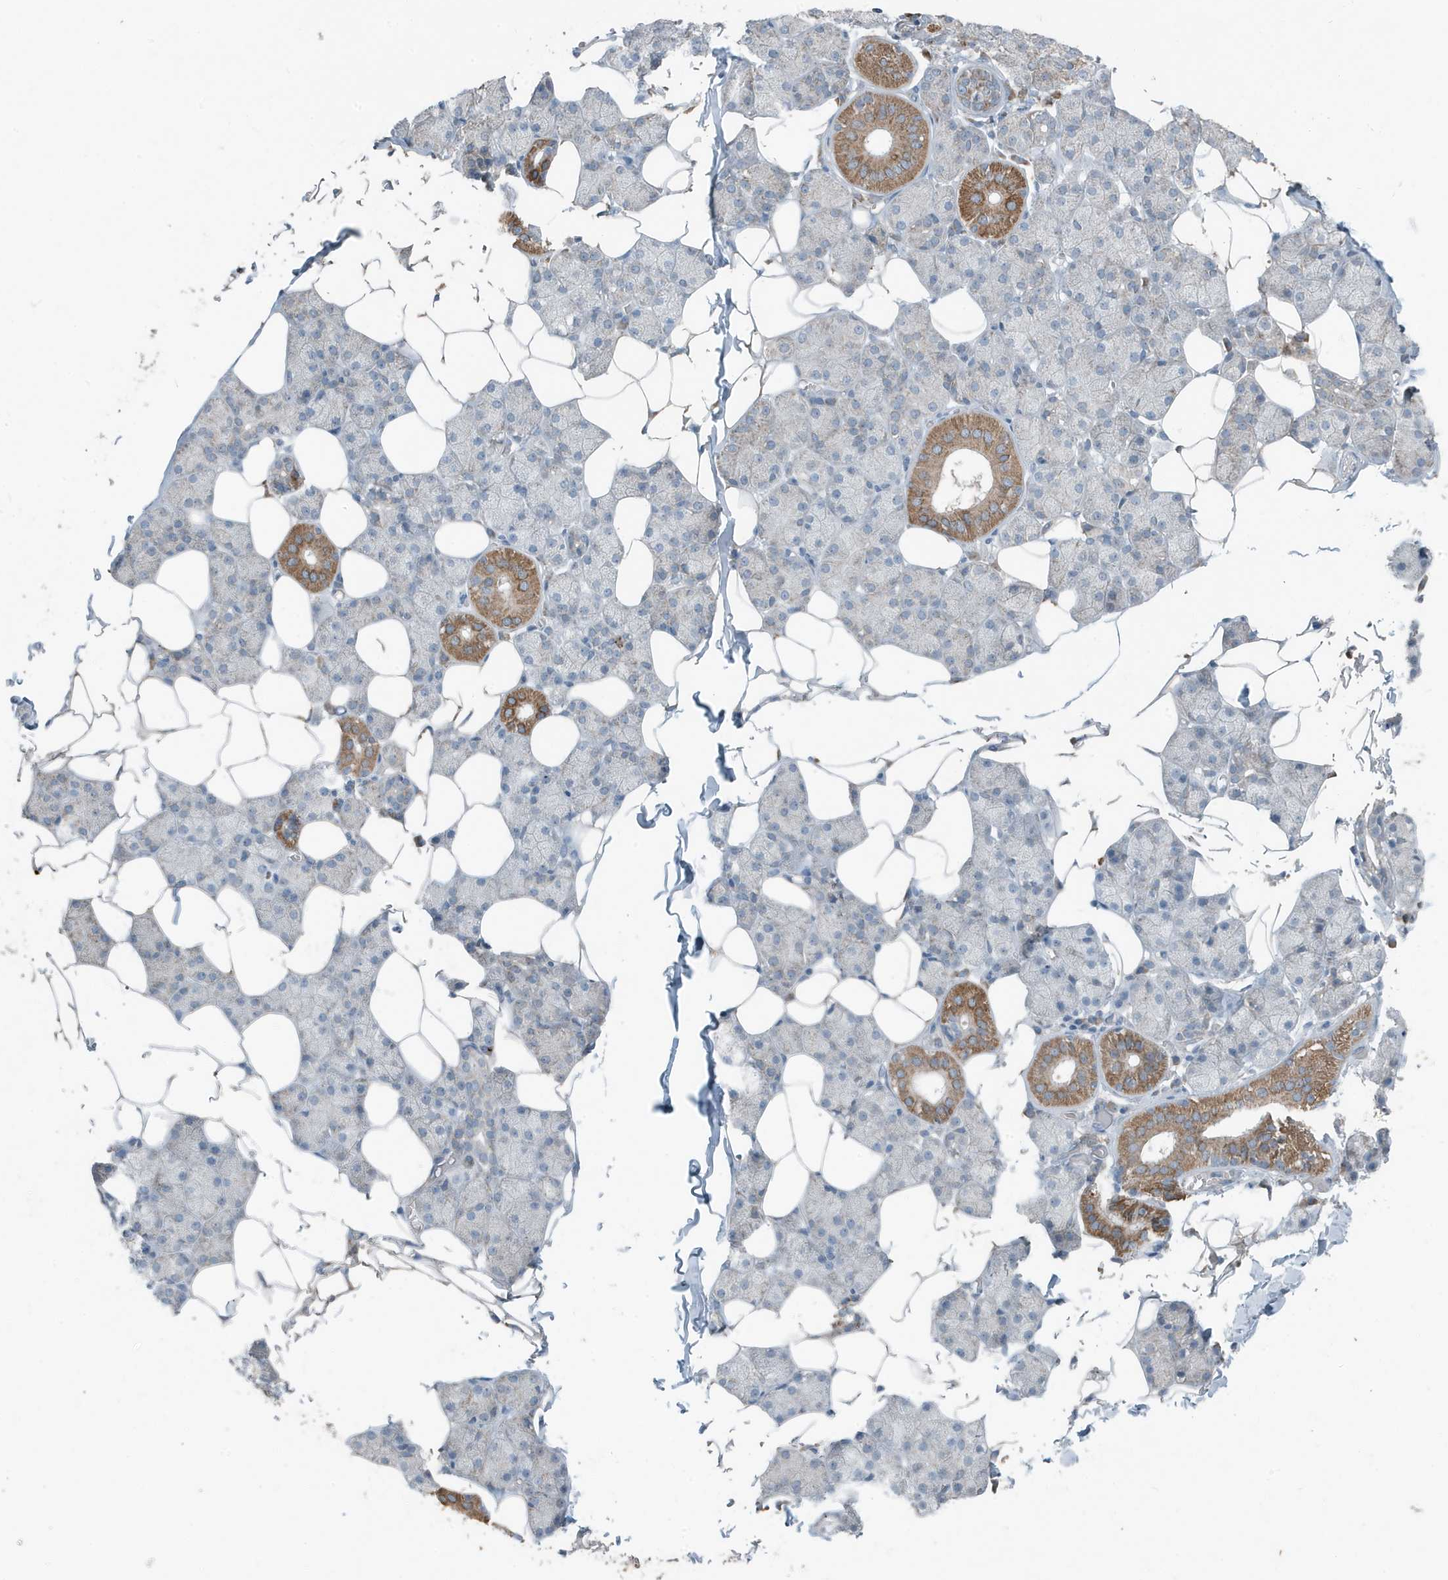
{"staining": {"intensity": "moderate", "quantity": "25%-75%", "location": "cytoplasmic/membranous"}, "tissue": "salivary gland", "cell_type": "Glandular cells", "image_type": "normal", "snomed": [{"axis": "morphology", "description": "Normal tissue, NOS"}, {"axis": "topography", "description": "Salivary gland"}], "caption": "Moderate cytoplasmic/membranous protein expression is identified in about 25%-75% of glandular cells in salivary gland. (IHC, brightfield microscopy, high magnification).", "gene": "MT", "patient": {"sex": "female", "age": 33}}